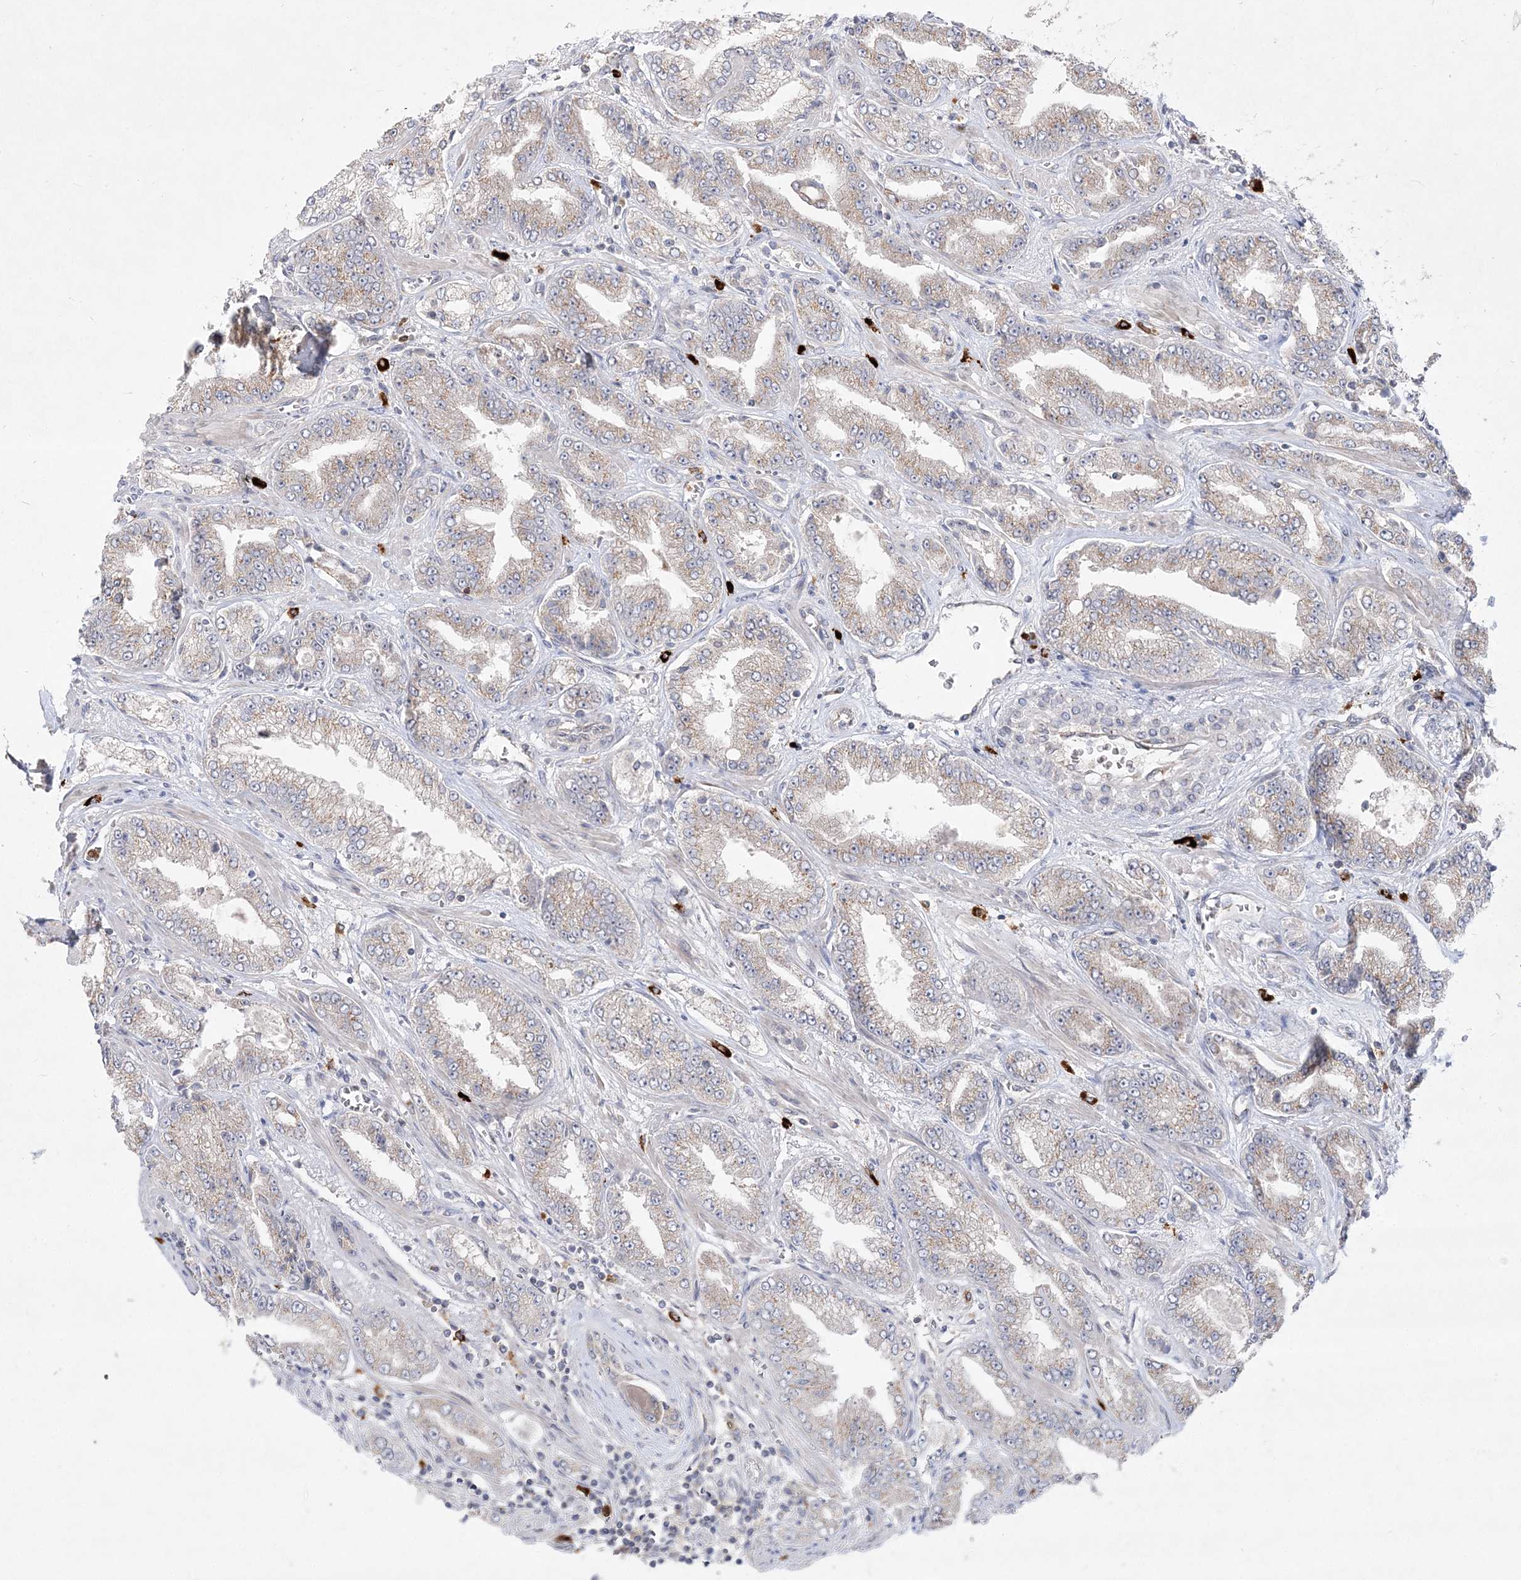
{"staining": {"intensity": "weak", "quantity": "<25%", "location": "cytoplasmic/membranous"}, "tissue": "prostate cancer", "cell_type": "Tumor cells", "image_type": "cancer", "snomed": [{"axis": "morphology", "description": "Adenocarcinoma, High grade"}, {"axis": "topography", "description": "Prostate"}], "caption": "IHC of human prostate cancer exhibits no staining in tumor cells.", "gene": "CLNK", "patient": {"sex": "male", "age": 71}}